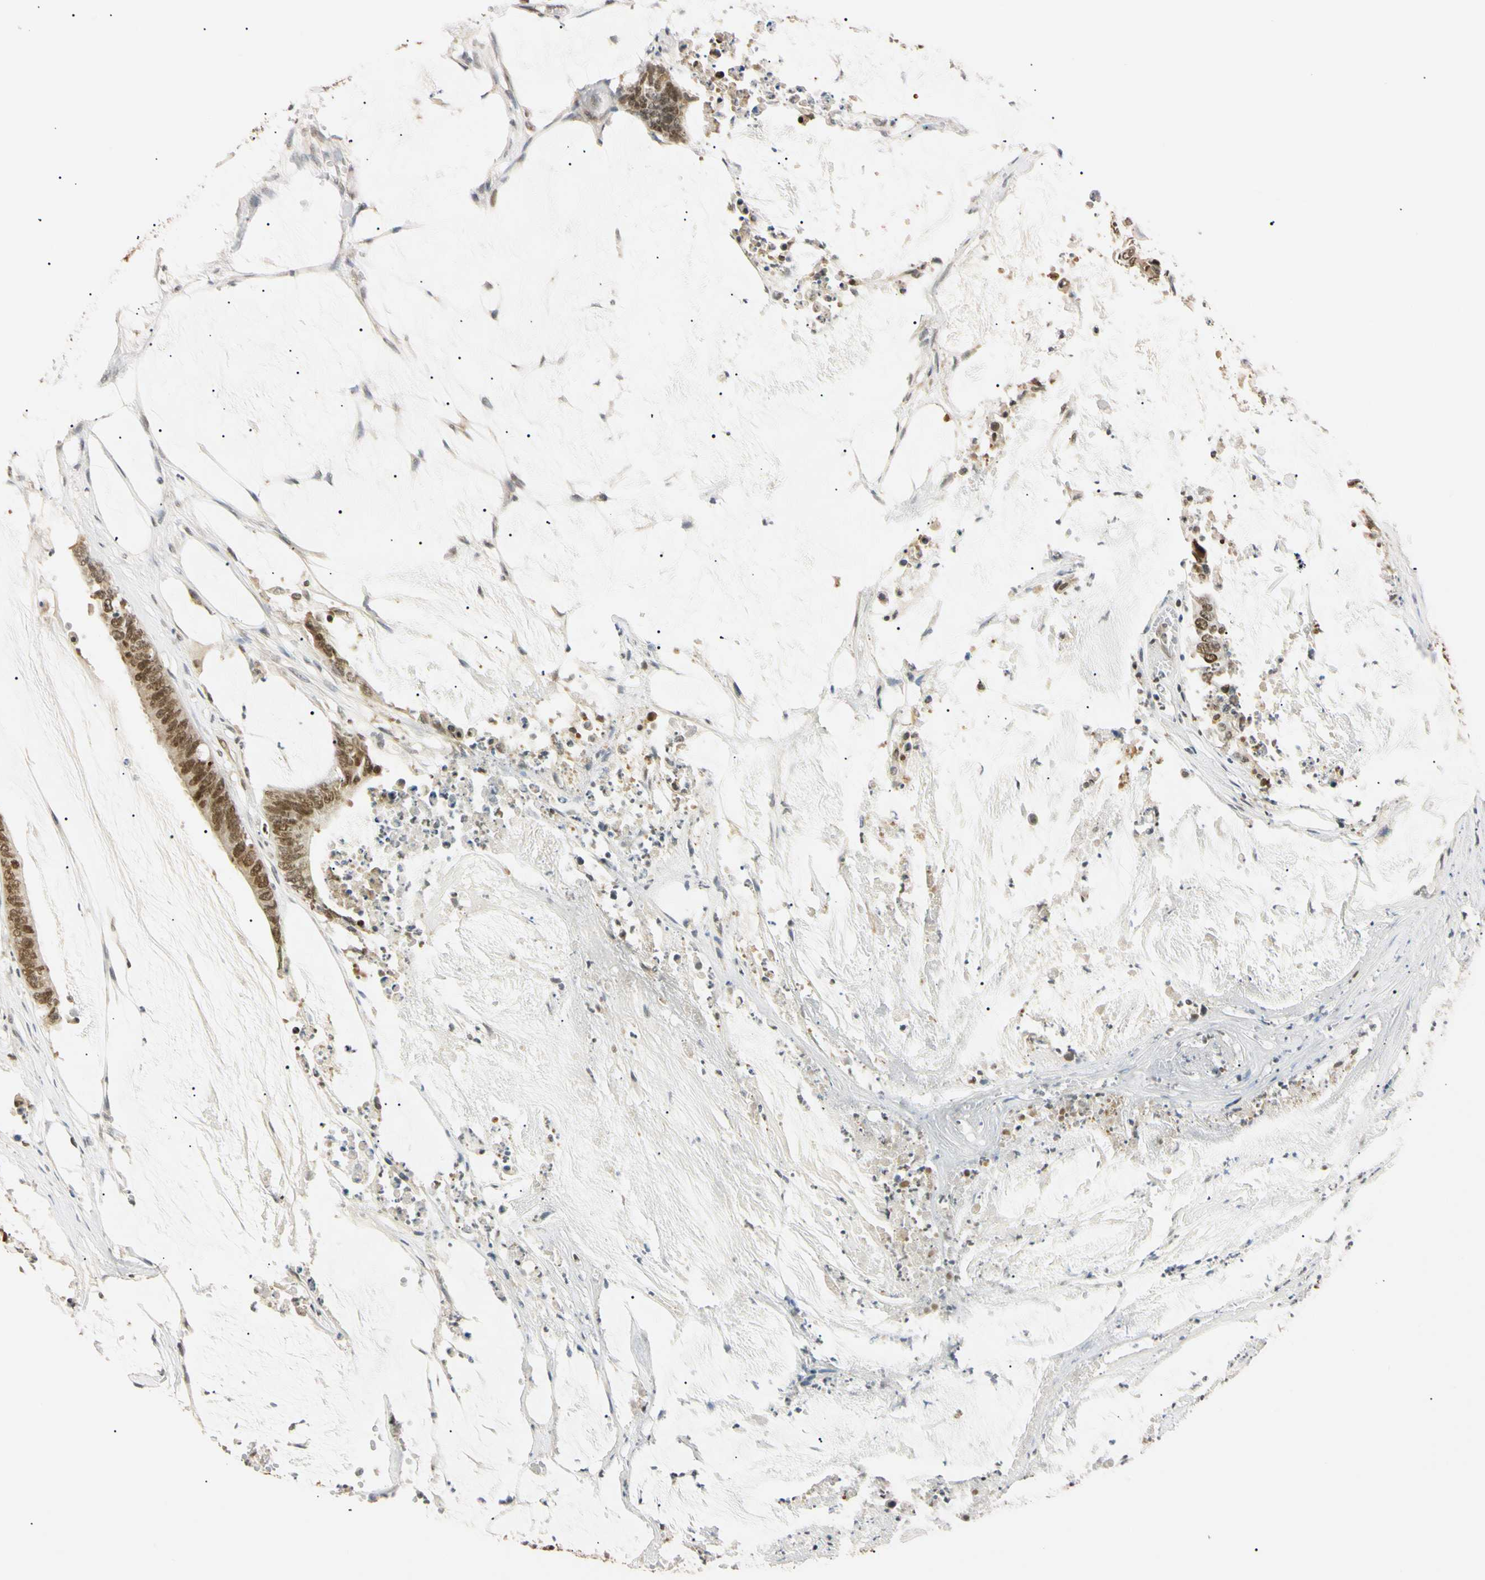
{"staining": {"intensity": "moderate", "quantity": ">75%", "location": "nuclear"}, "tissue": "colorectal cancer", "cell_type": "Tumor cells", "image_type": "cancer", "snomed": [{"axis": "morphology", "description": "Adenocarcinoma, NOS"}, {"axis": "topography", "description": "Rectum"}], "caption": "Adenocarcinoma (colorectal) stained with DAB (3,3'-diaminobenzidine) immunohistochemistry (IHC) demonstrates medium levels of moderate nuclear staining in about >75% of tumor cells.", "gene": "SMARCA5", "patient": {"sex": "female", "age": 66}}